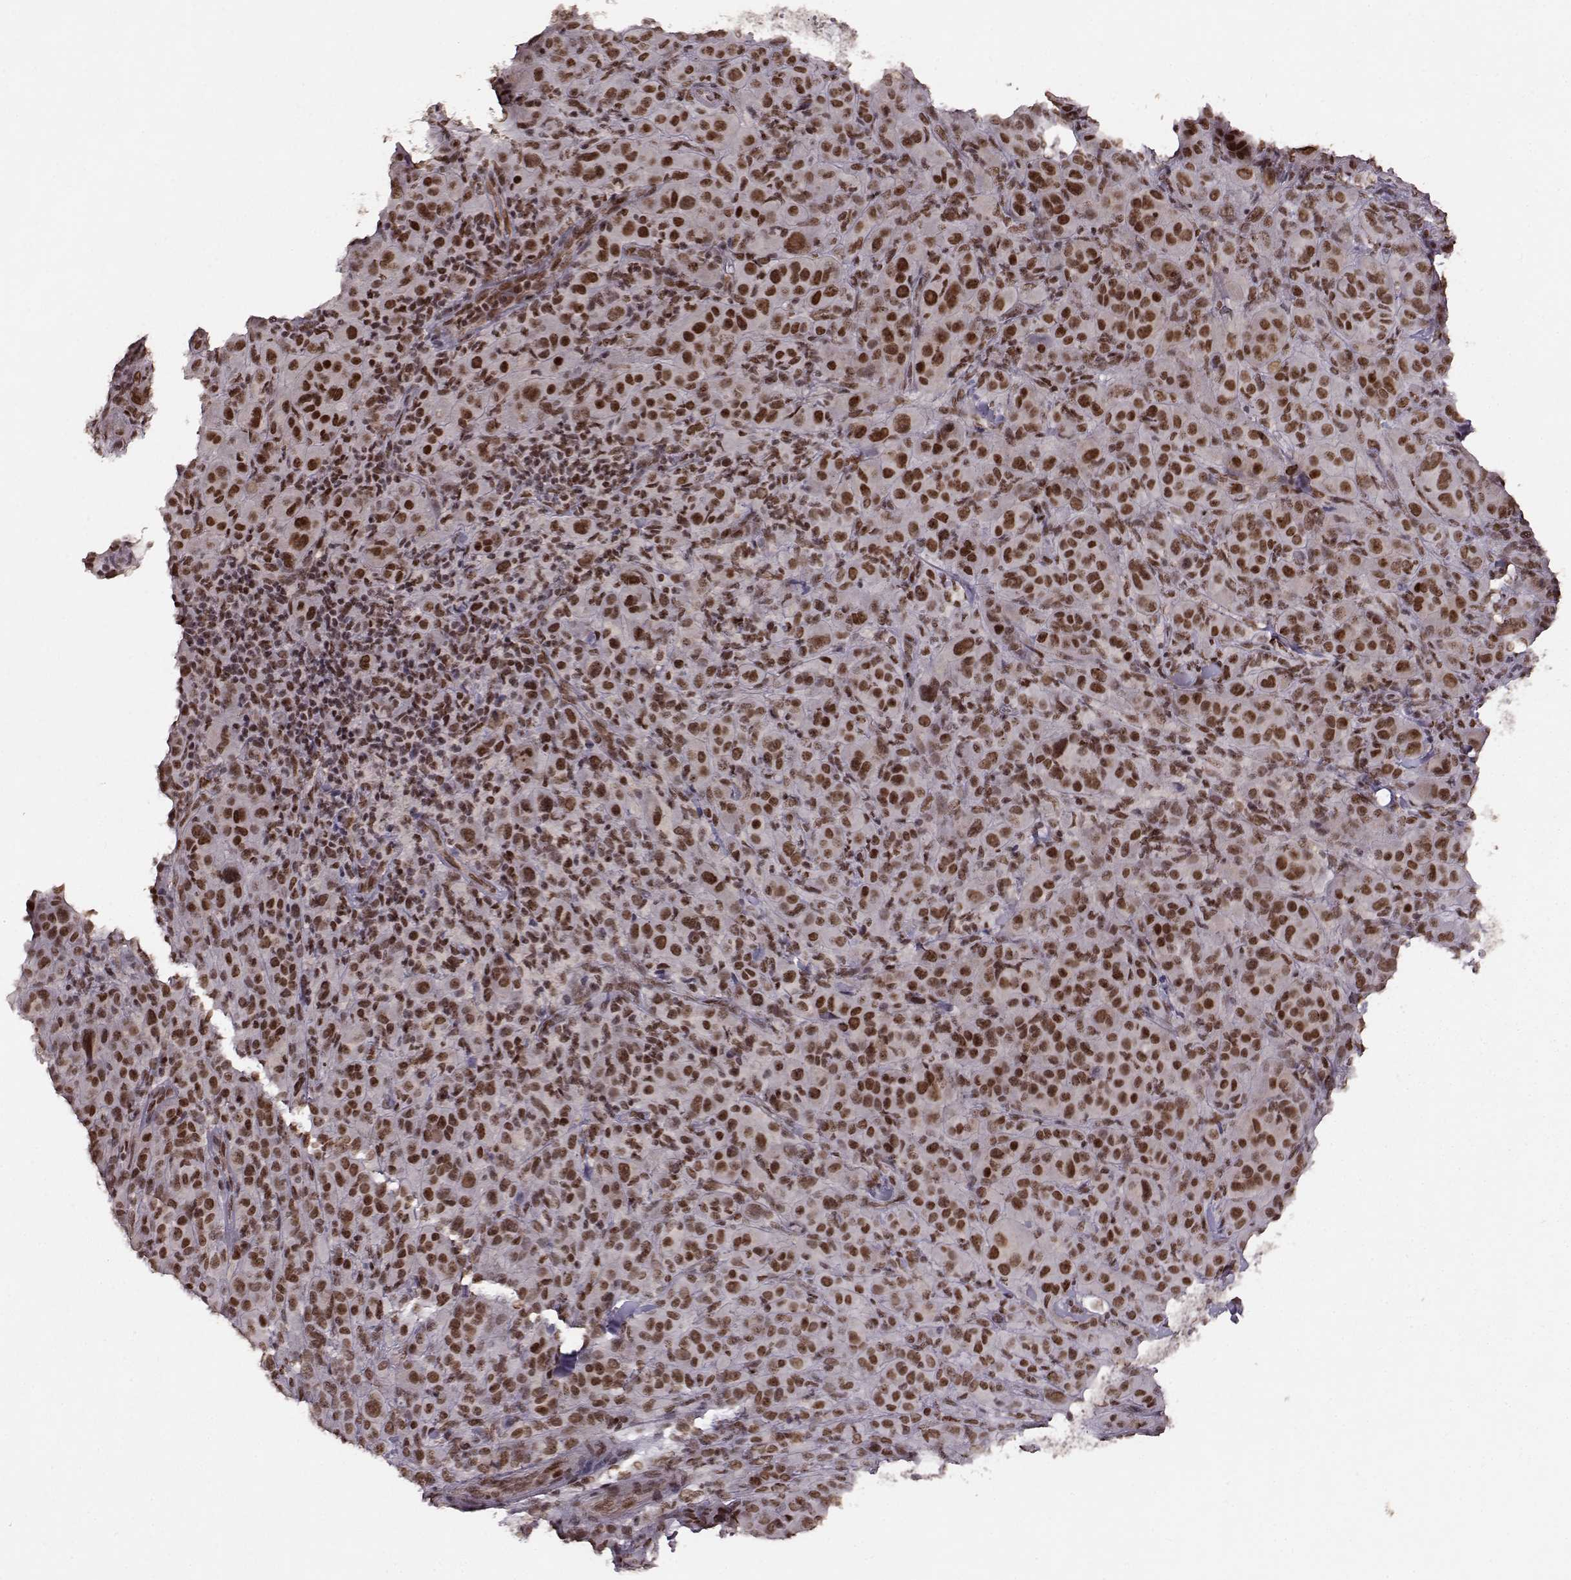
{"staining": {"intensity": "moderate", "quantity": ">75%", "location": "nuclear"}, "tissue": "melanoma", "cell_type": "Tumor cells", "image_type": "cancer", "snomed": [{"axis": "morphology", "description": "Malignant melanoma, NOS"}, {"axis": "topography", "description": "Skin"}], "caption": "Malignant melanoma stained with a protein marker exhibits moderate staining in tumor cells.", "gene": "RRAGD", "patient": {"sex": "female", "age": 87}}